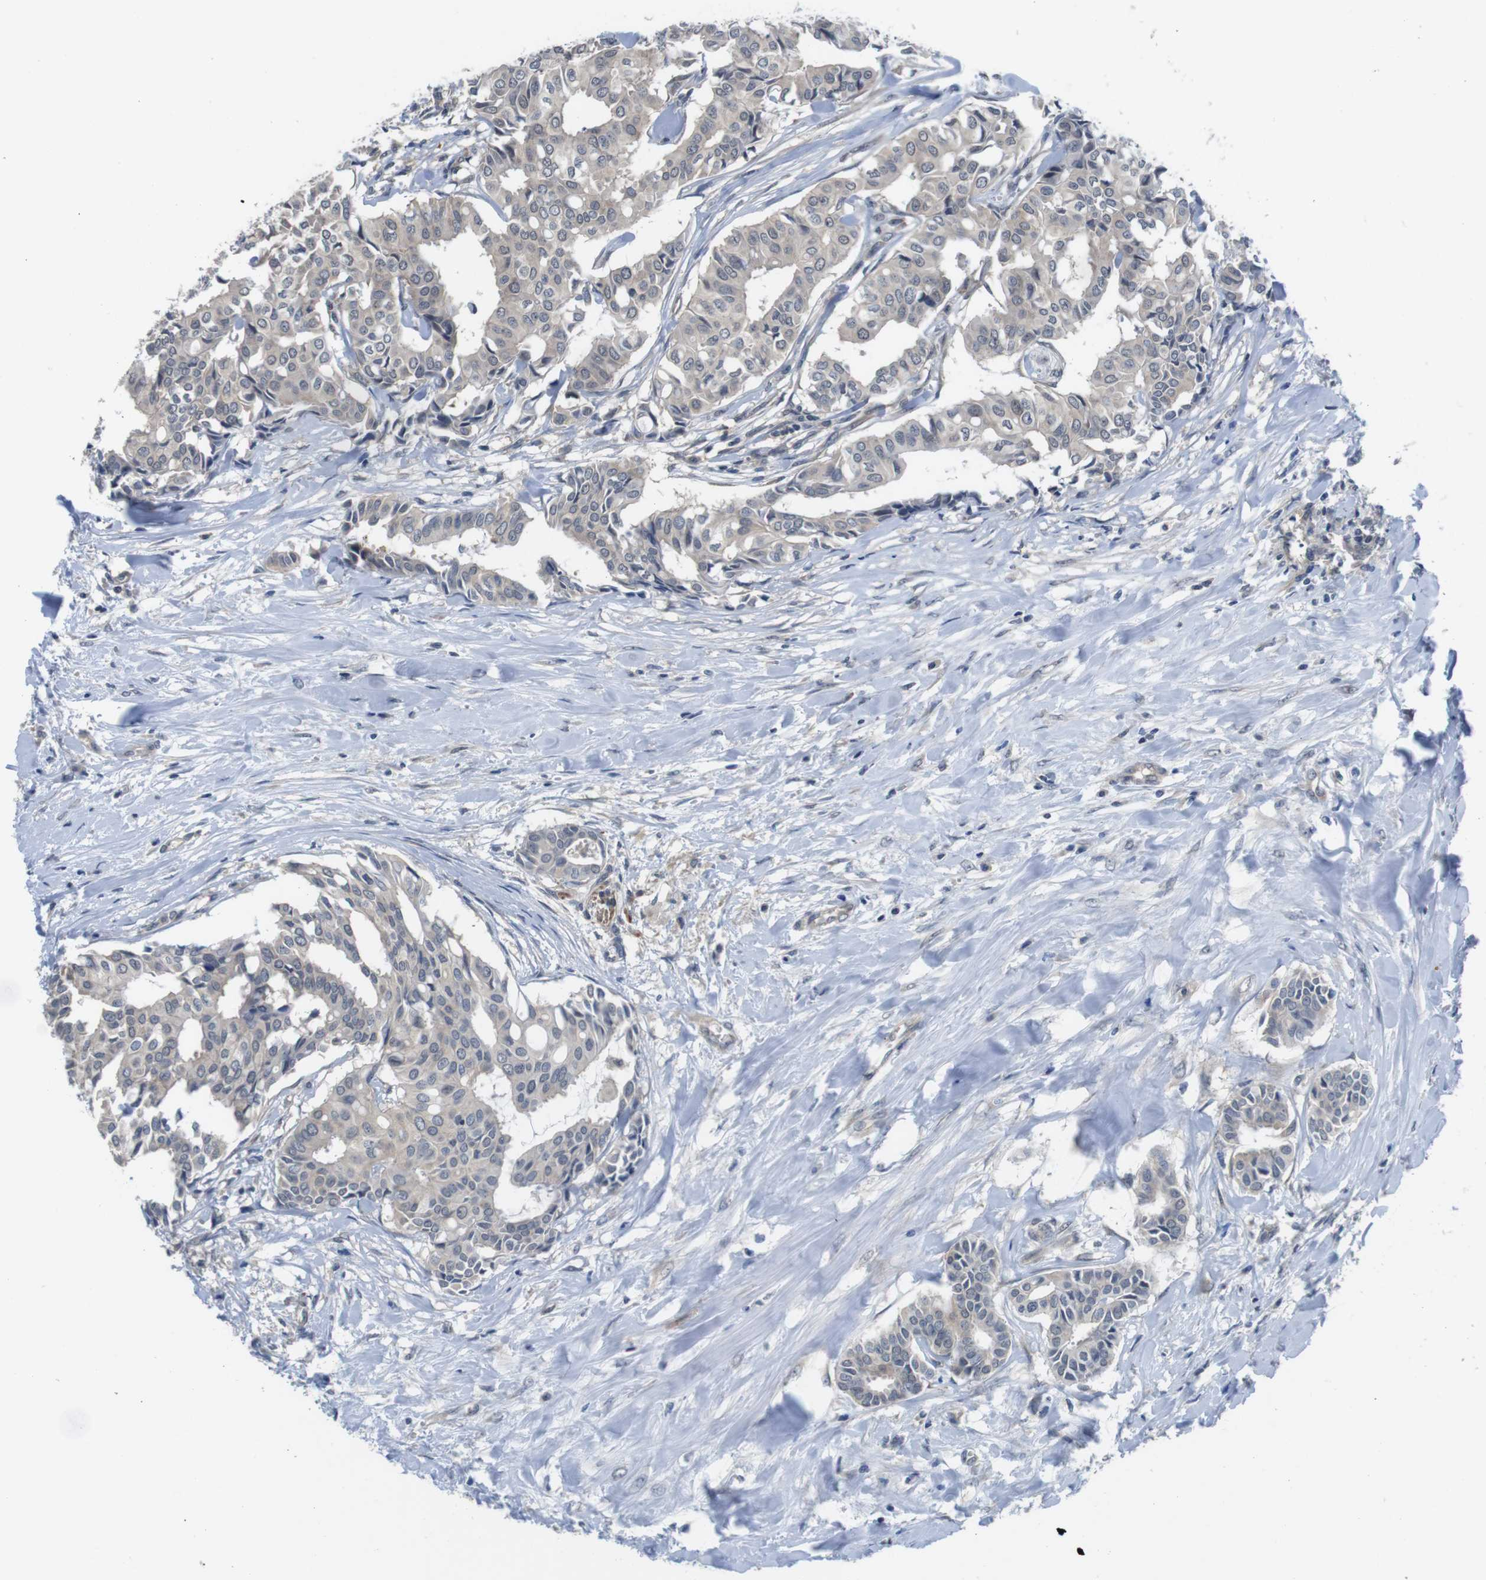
{"staining": {"intensity": "negative", "quantity": "none", "location": "none"}, "tissue": "head and neck cancer", "cell_type": "Tumor cells", "image_type": "cancer", "snomed": [{"axis": "morphology", "description": "Adenocarcinoma, NOS"}, {"axis": "topography", "description": "Salivary gland"}, {"axis": "topography", "description": "Head-Neck"}], "caption": "High power microscopy micrograph of an immunohistochemistry micrograph of head and neck cancer, revealing no significant positivity in tumor cells.", "gene": "FADD", "patient": {"sex": "female", "age": 59}}